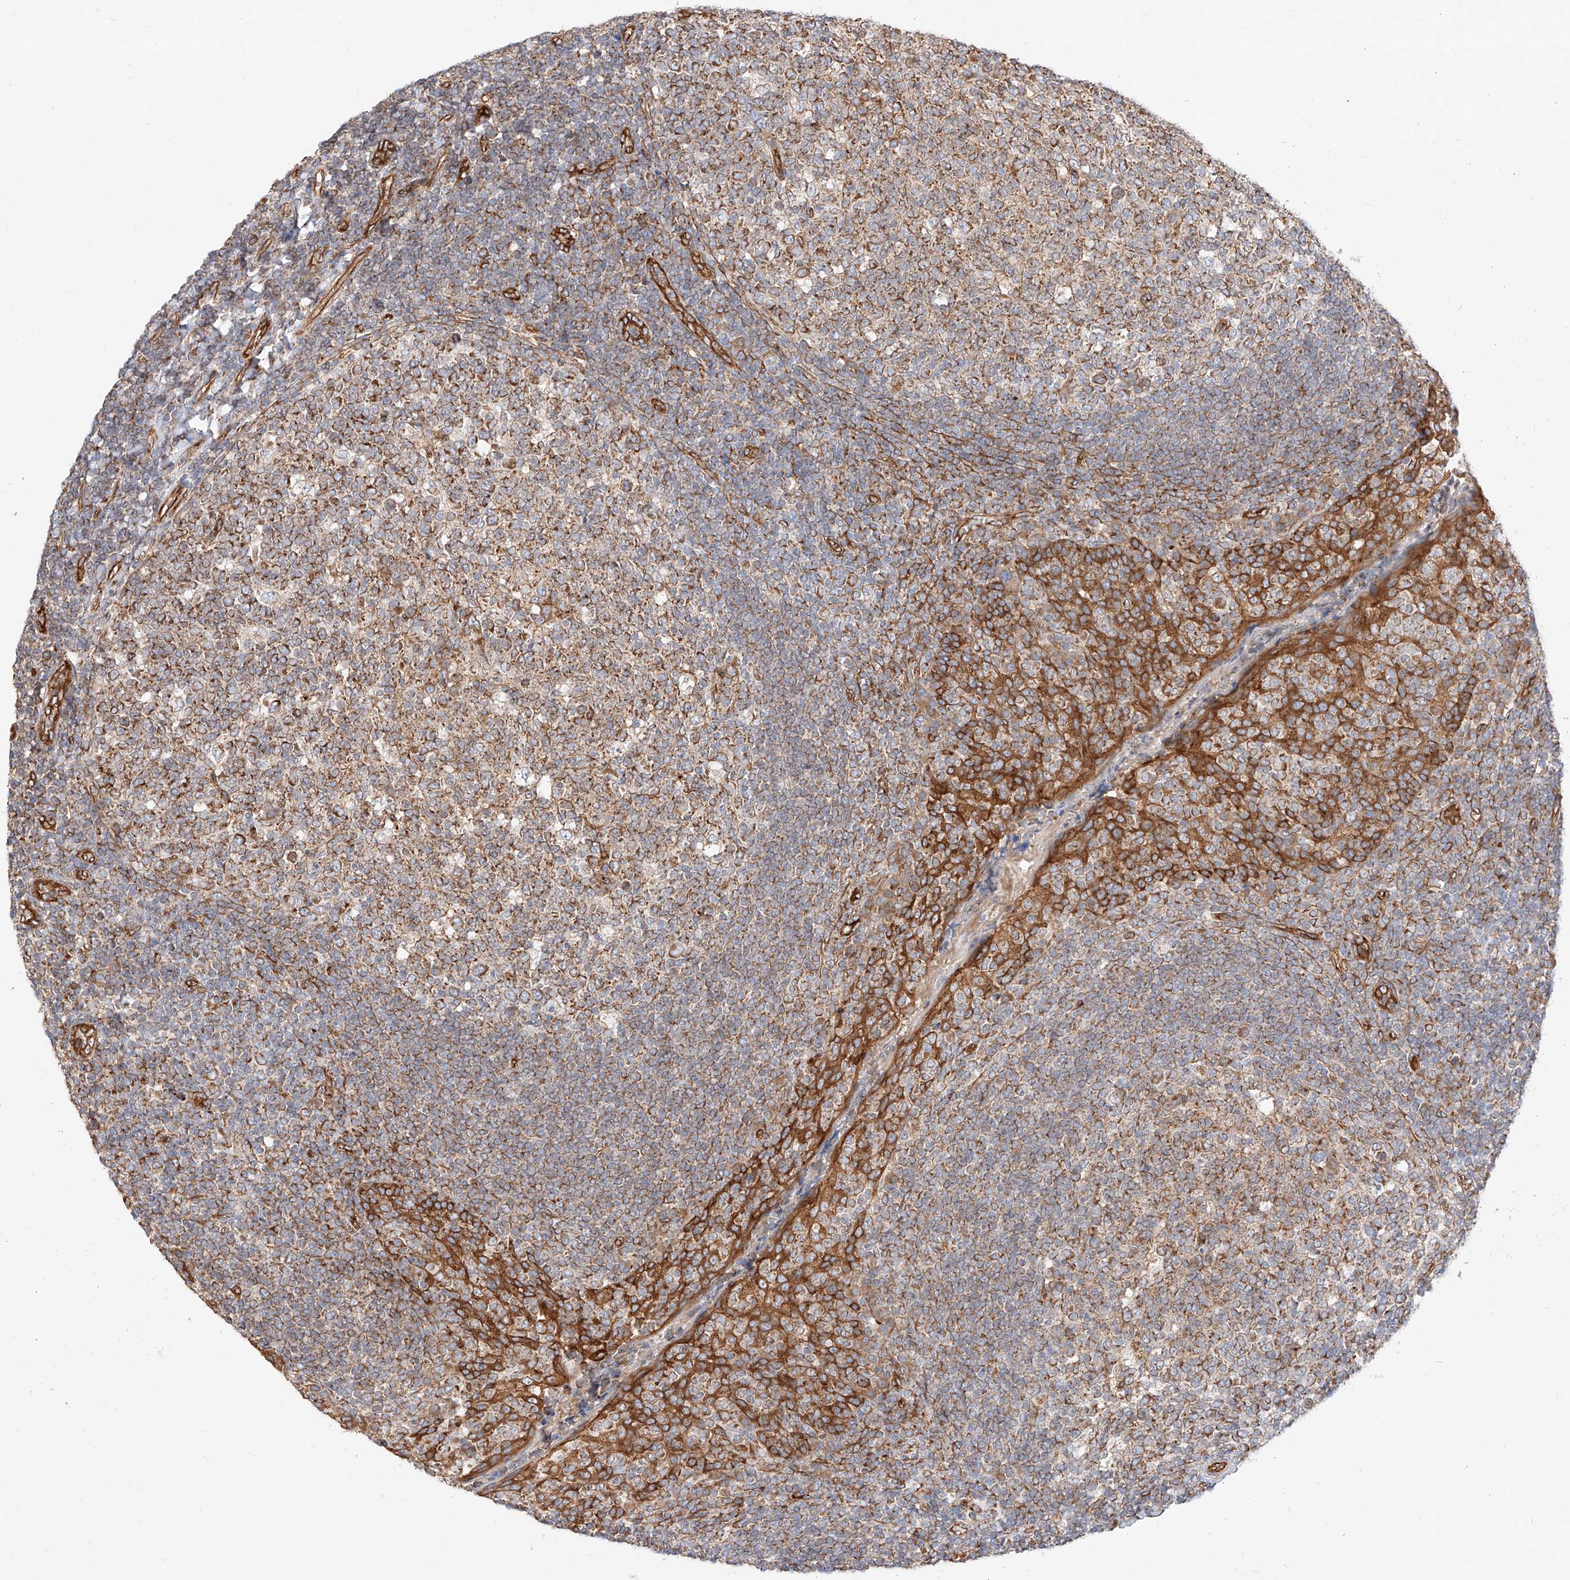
{"staining": {"intensity": "strong", "quantity": ">75%", "location": "cytoplasmic/membranous"}, "tissue": "tonsil", "cell_type": "Germinal center cells", "image_type": "normal", "snomed": [{"axis": "morphology", "description": "Normal tissue, NOS"}, {"axis": "topography", "description": "Tonsil"}], "caption": "This image exhibits IHC staining of normal tonsil, with high strong cytoplasmic/membranous staining in approximately >75% of germinal center cells.", "gene": "CSGALNACT2", "patient": {"sex": "female", "age": 19}}